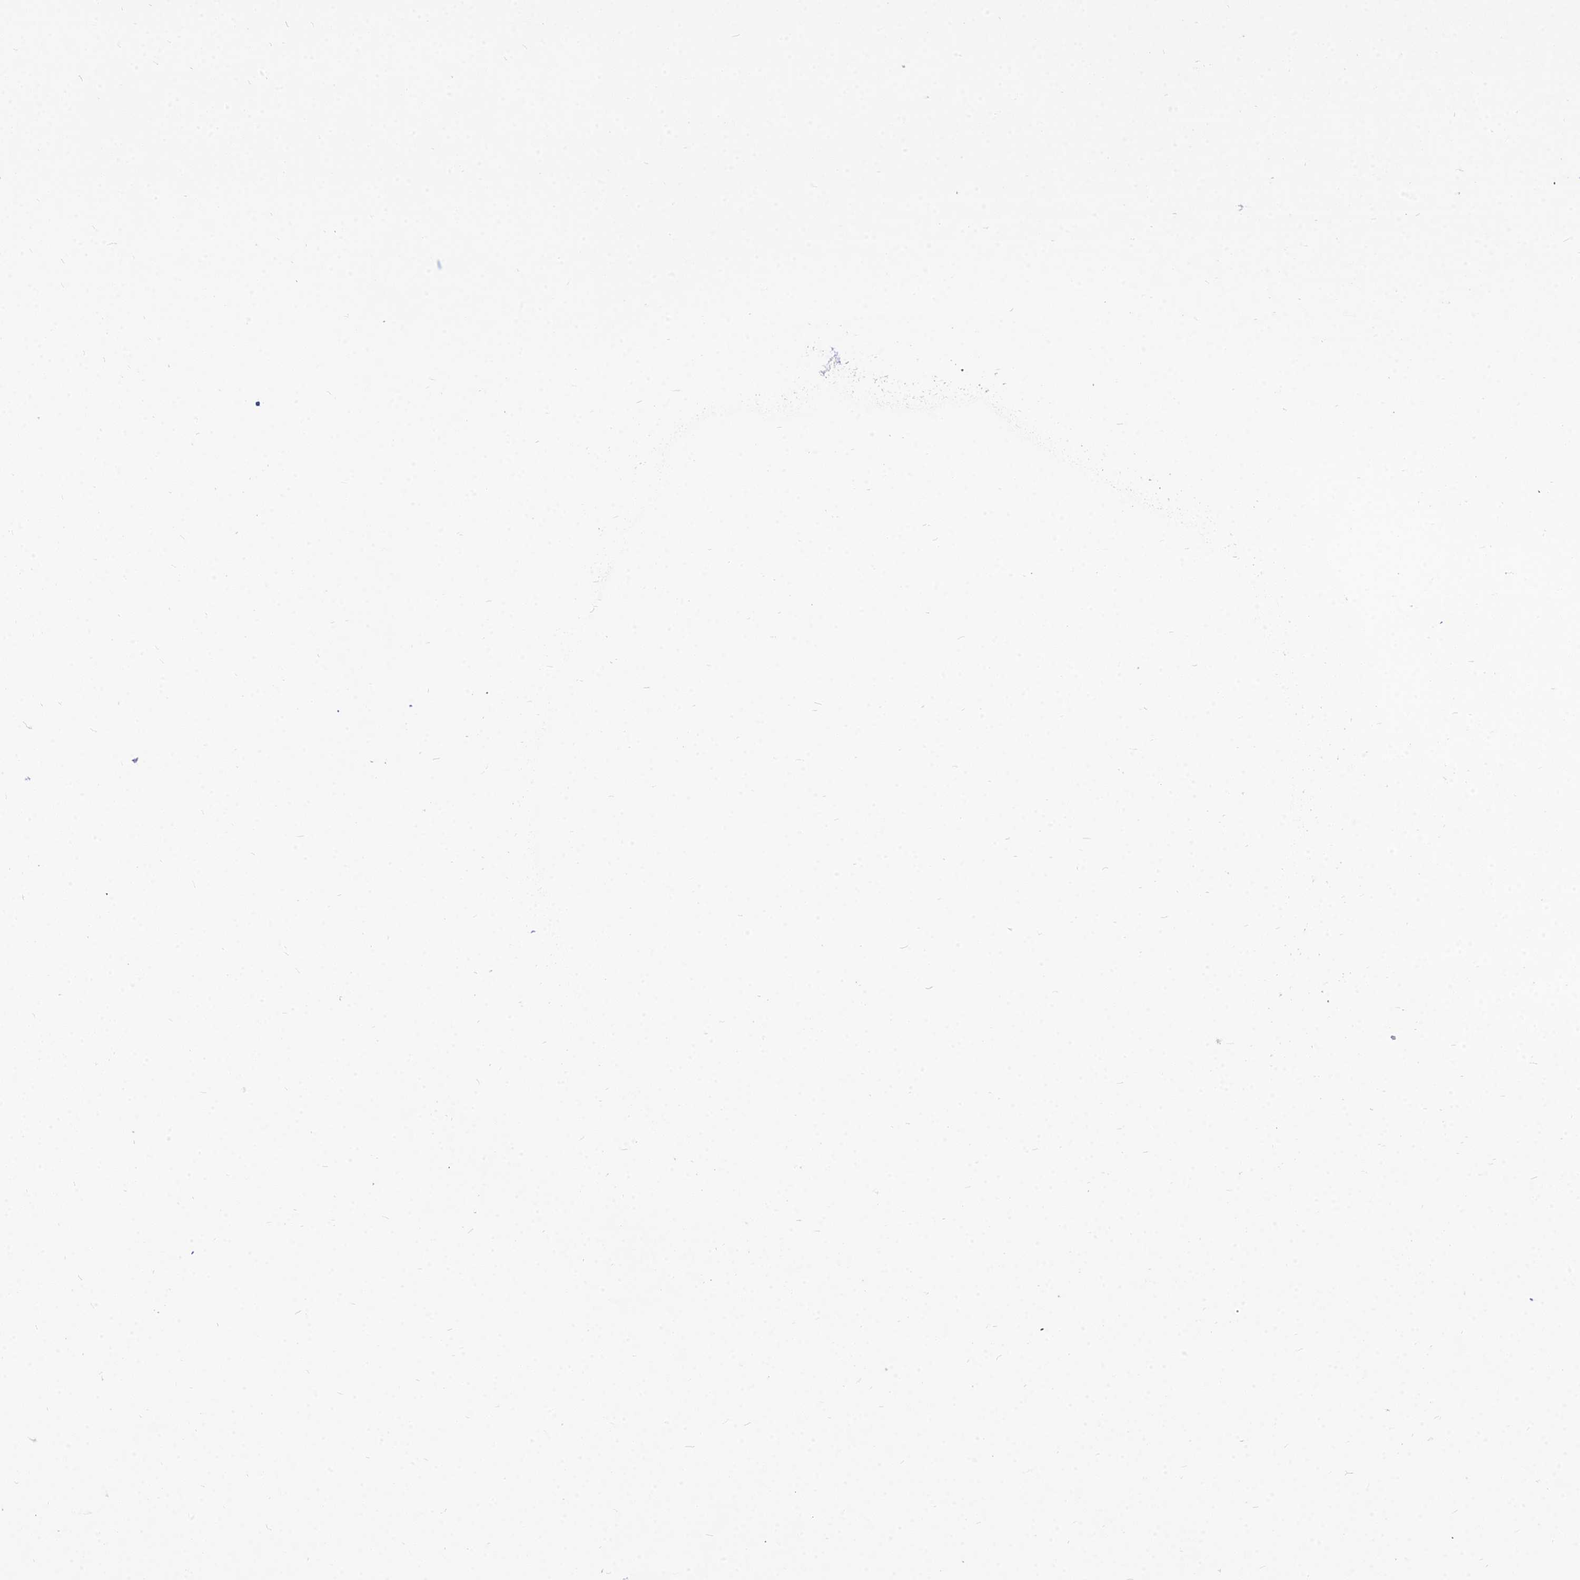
{"staining": {"intensity": "moderate", "quantity": "<25%", "location": "cytoplasmic/membranous"}, "tissue": "liver cancer", "cell_type": "Tumor cells", "image_type": "cancer", "snomed": [{"axis": "morphology", "description": "Cholangiocarcinoma"}, {"axis": "topography", "description": "Liver"}], "caption": "Liver cancer (cholangiocarcinoma) was stained to show a protein in brown. There is low levels of moderate cytoplasmic/membranous staining in approximately <25% of tumor cells.", "gene": "TSPYL2", "patient": {"sex": "male", "age": 67}}